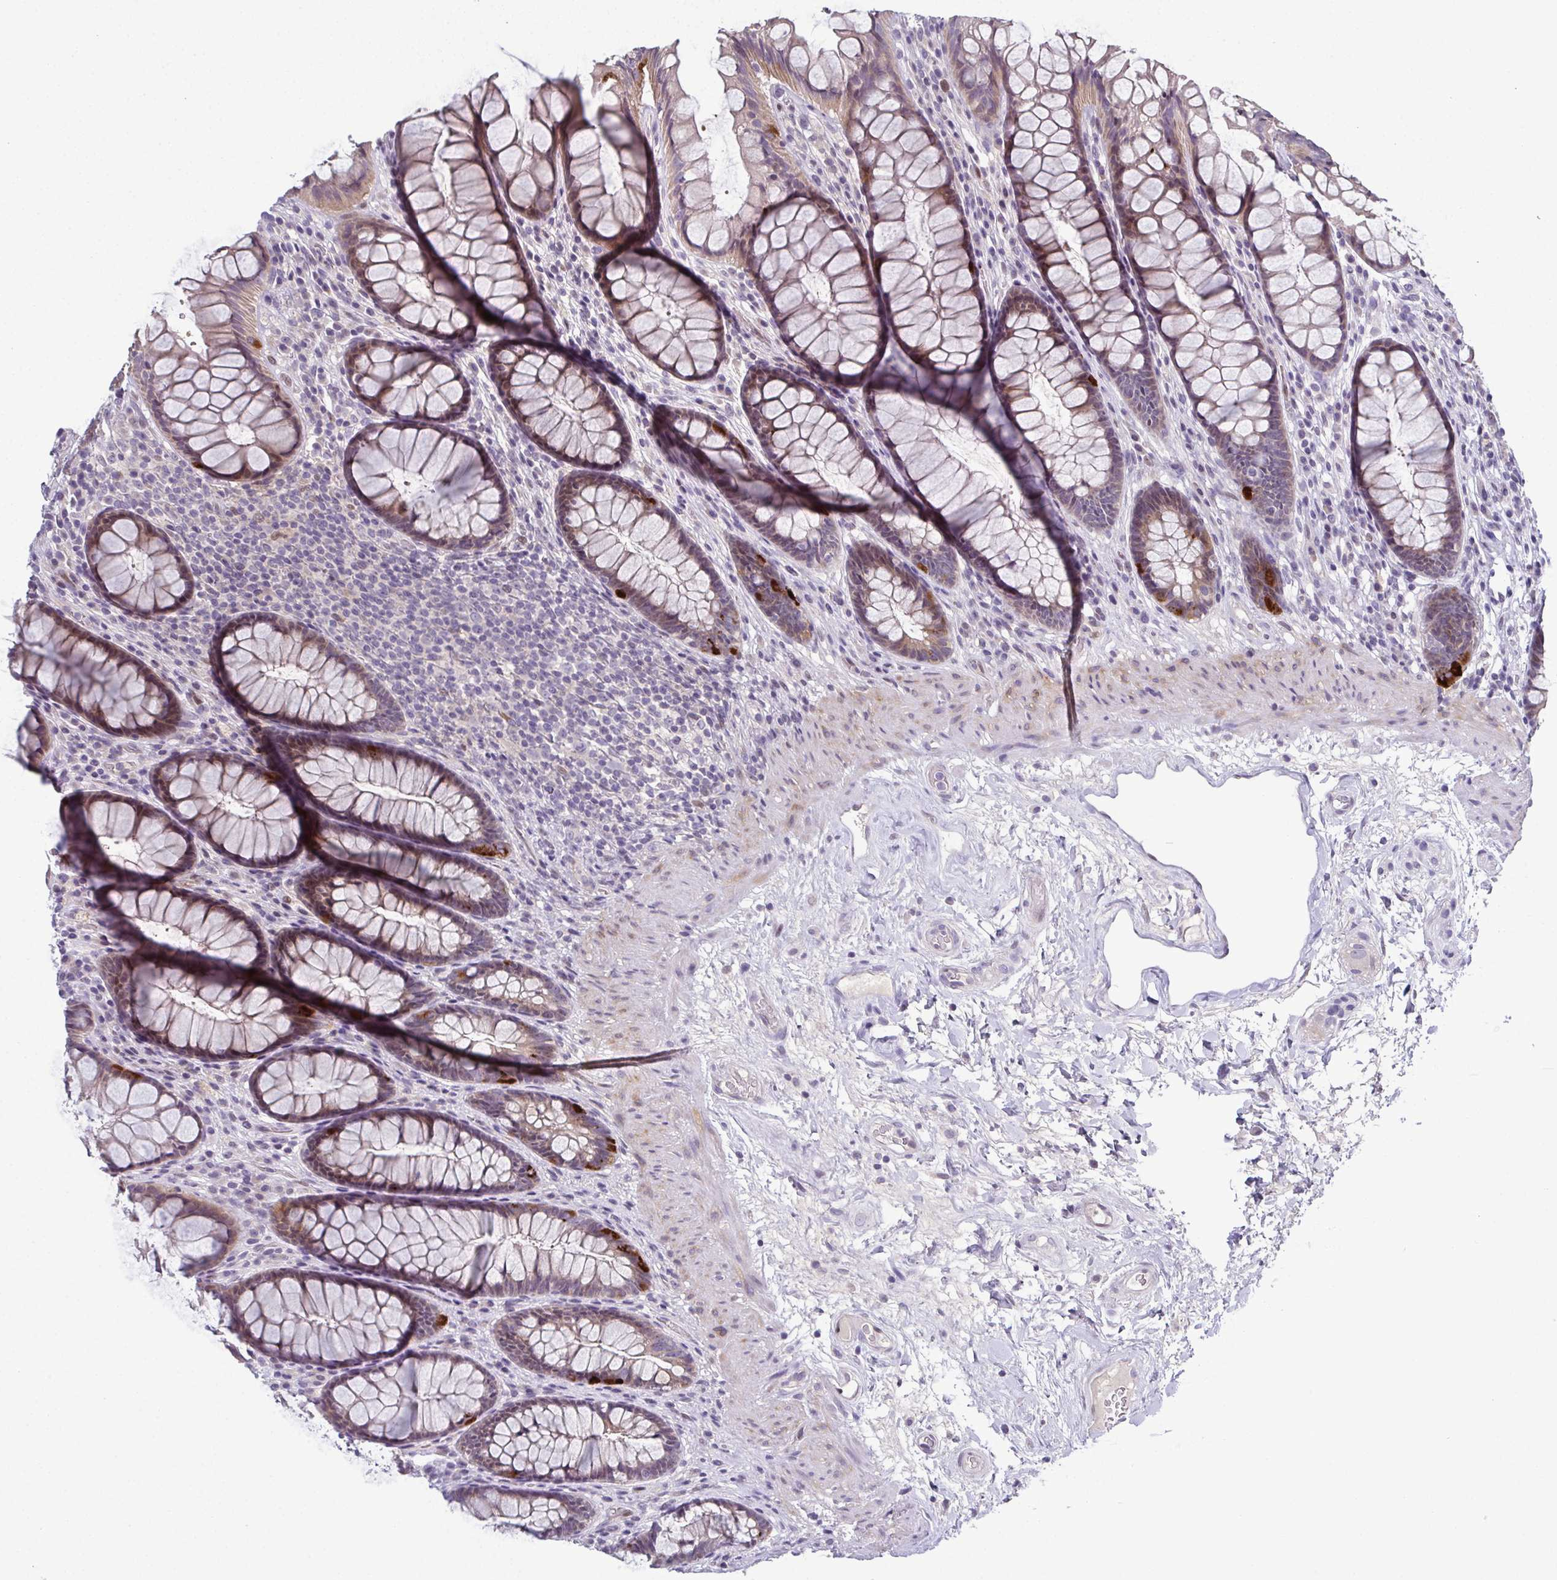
{"staining": {"intensity": "moderate", "quantity": ">75%", "location": "cytoplasmic/membranous"}, "tissue": "rectum", "cell_type": "Glandular cells", "image_type": "normal", "snomed": [{"axis": "morphology", "description": "Normal tissue, NOS"}, {"axis": "topography", "description": "Rectum"}], "caption": "Protein expression analysis of unremarkable human rectum reveals moderate cytoplasmic/membranous staining in approximately >75% of glandular cells. The protein of interest is shown in brown color, while the nuclei are stained blue.", "gene": "ODF1", "patient": {"sex": "male", "age": 72}}